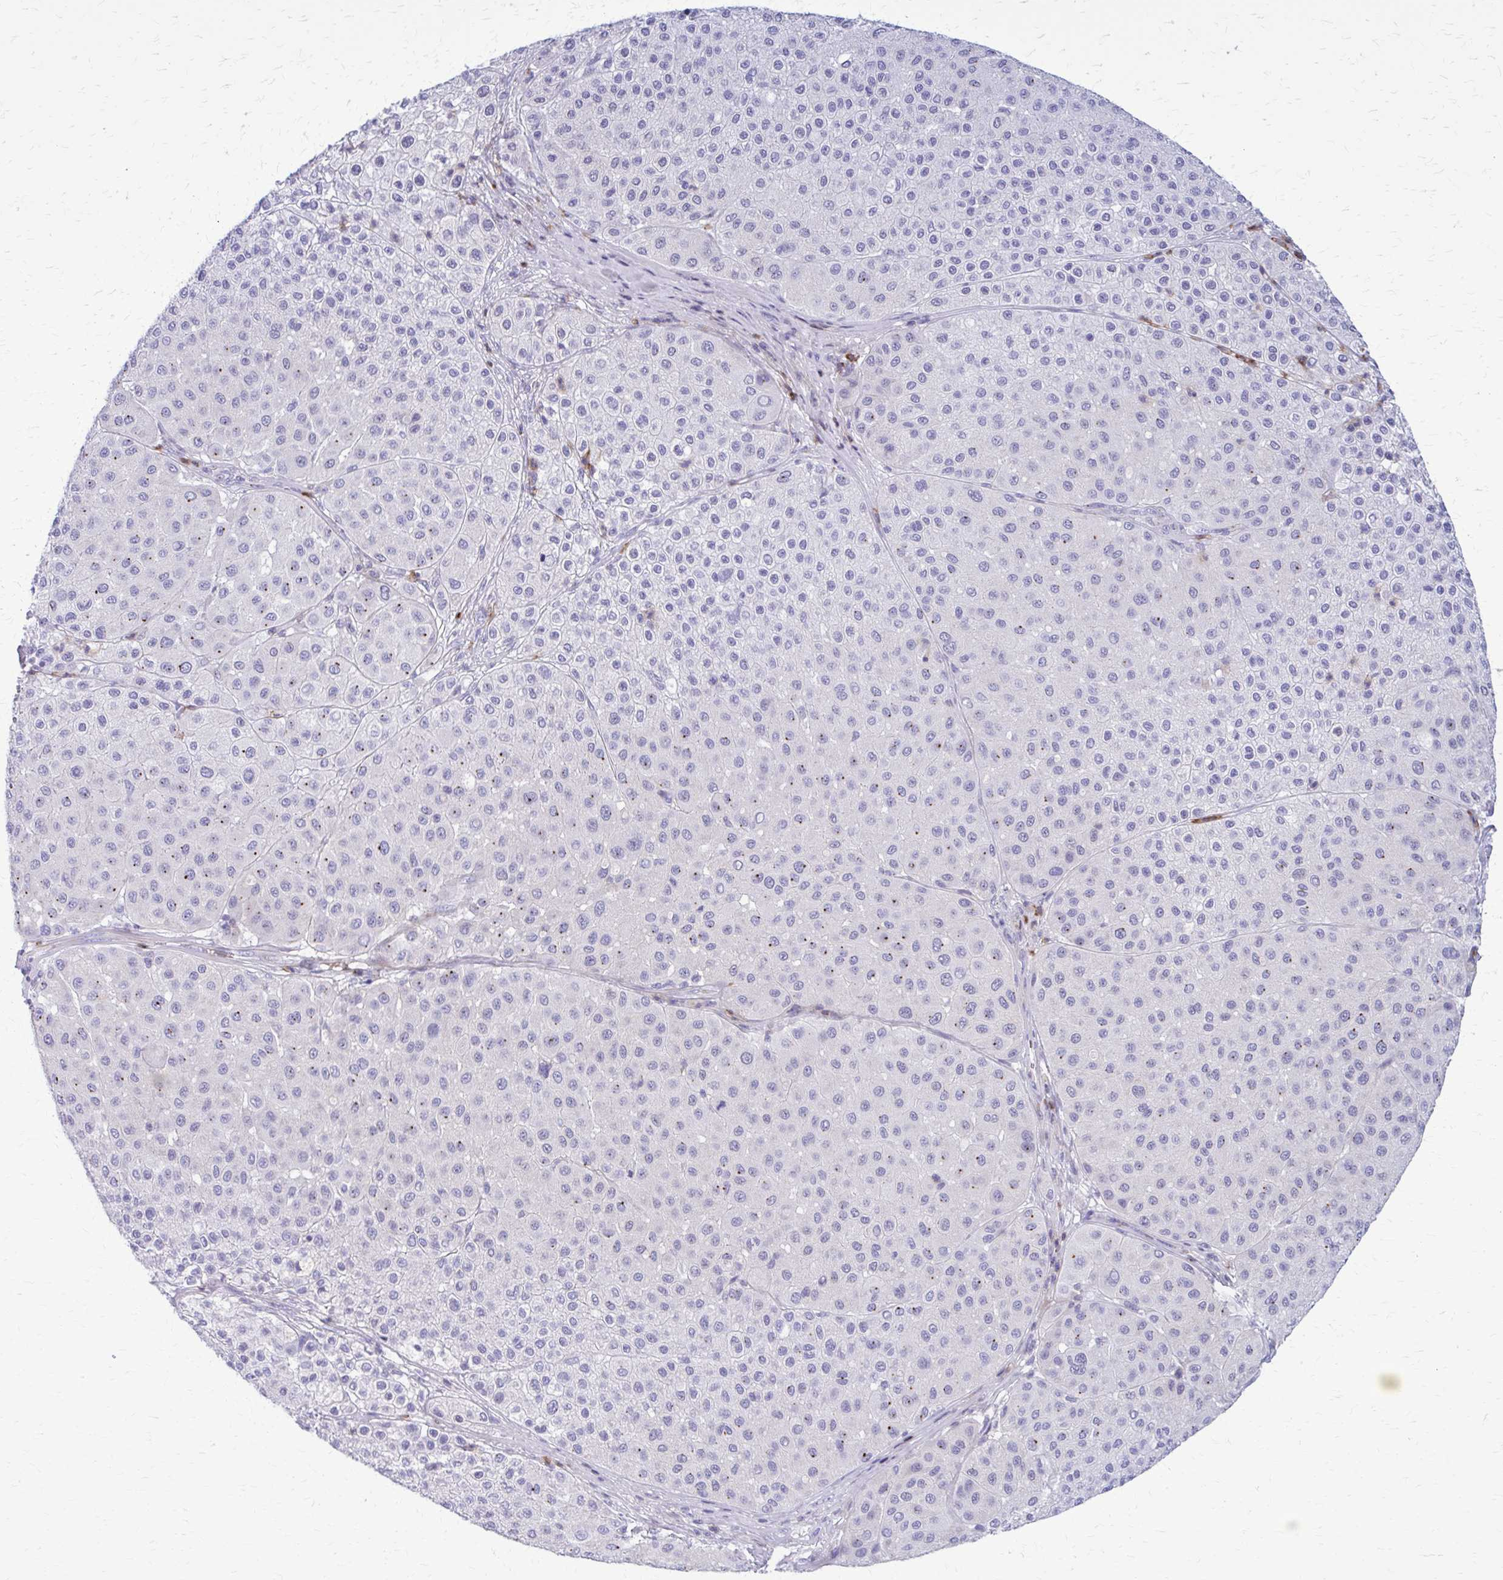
{"staining": {"intensity": "moderate", "quantity": "<25%", "location": "cytoplasmic/membranous"}, "tissue": "melanoma", "cell_type": "Tumor cells", "image_type": "cancer", "snomed": [{"axis": "morphology", "description": "Malignant melanoma, Metastatic site"}, {"axis": "topography", "description": "Smooth muscle"}], "caption": "A brown stain highlights moderate cytoplasmic/membranous staining of a protein in human melanoma tumor cells. The protein is stained brown, and the nuclei are stained in blue (DAB IHC with brightfield microscopy, high magnification).", "gene": "PEDS1", "patient": {"sex": "male", "age": 41}}